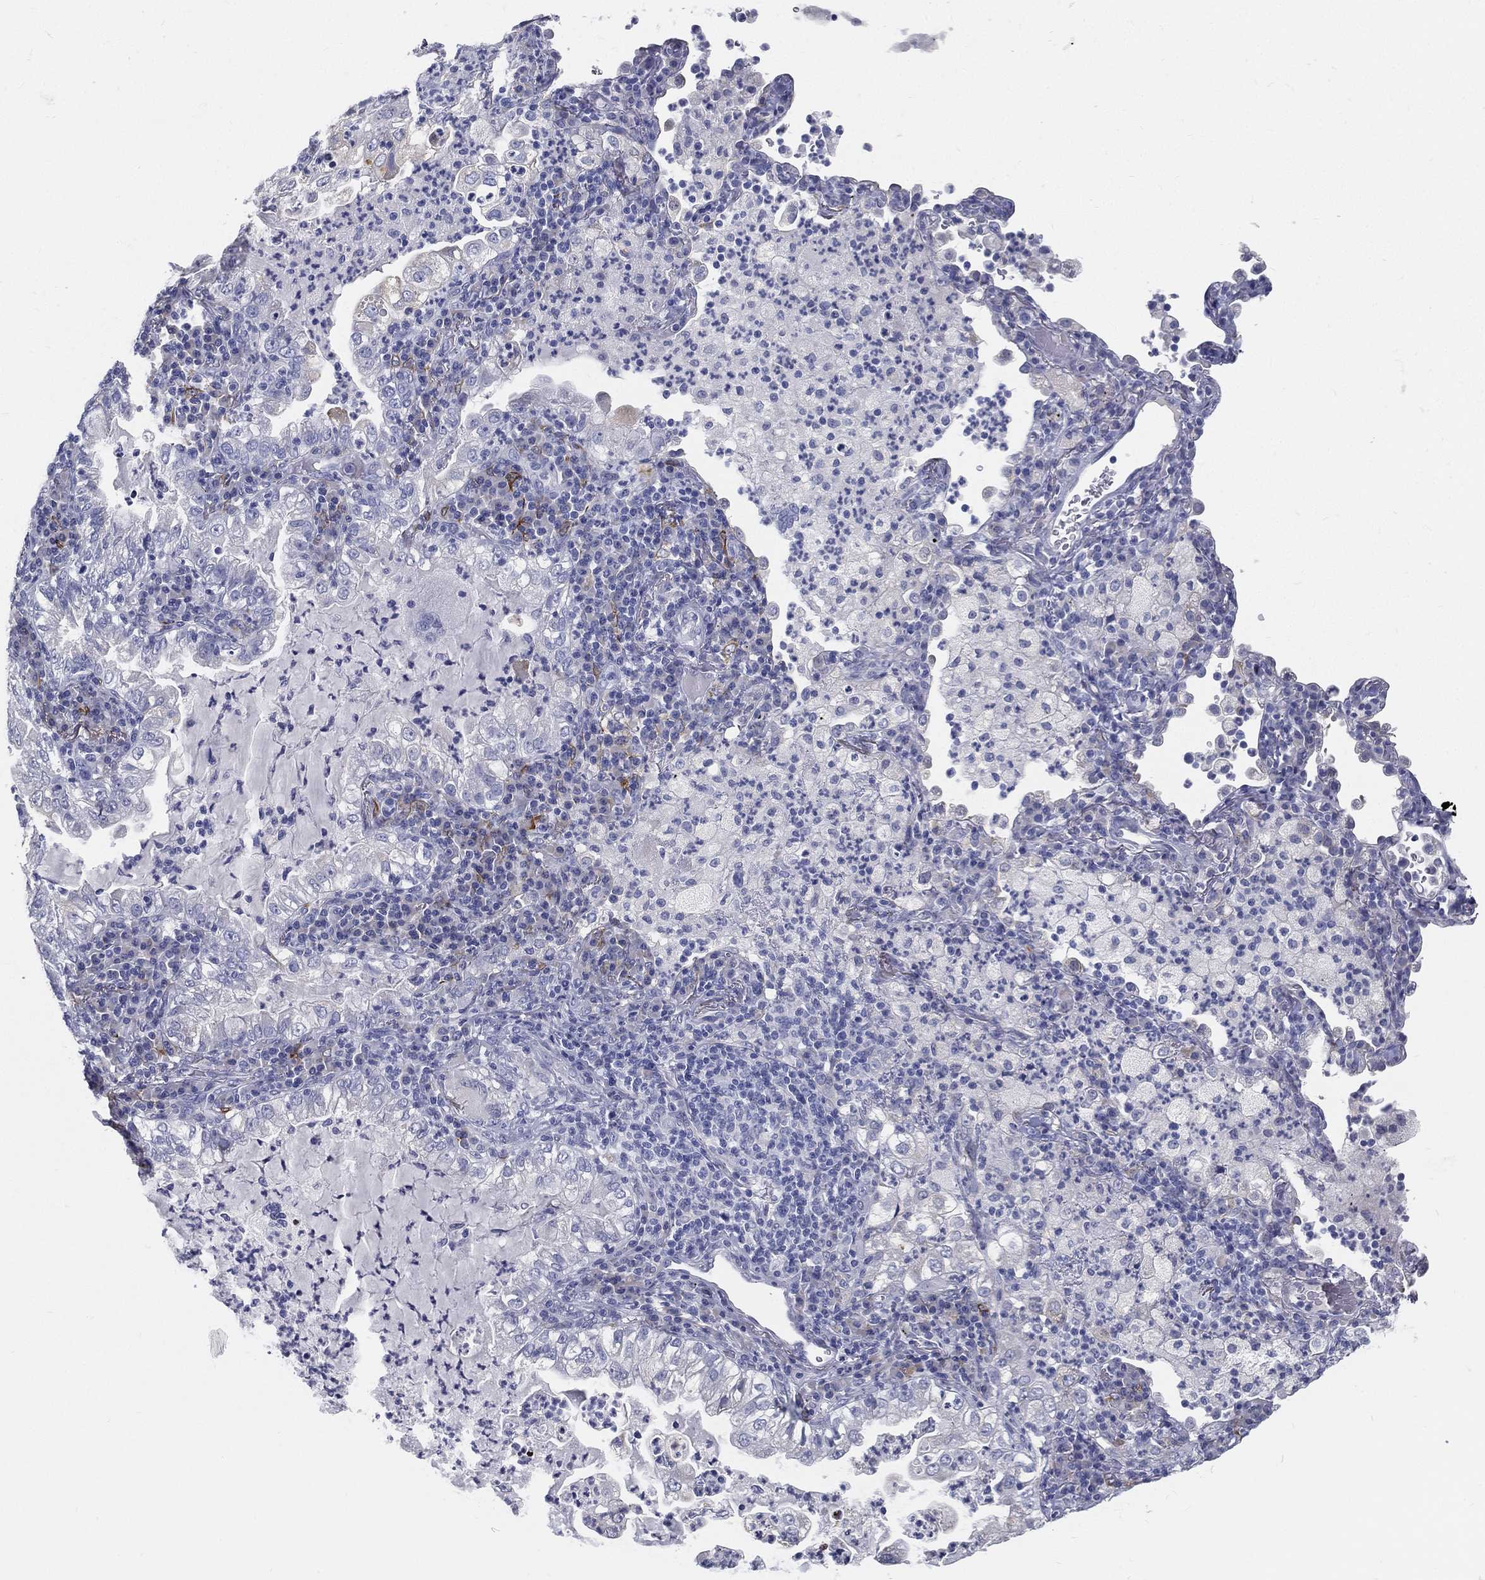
{"staining": {"intensity": "negative", "quantity": "none", "location": "none"}, "tissue": "lung cancer", "cell_type": "Tumor cells", "image_type": "cancer", "snomed": [{"axis": "morphology", "description": "Adenocarcinoma, NOS"}, {"axis": "topography", "description": "Lung"}], "caption": "Immunohistochemical staining of human lung cancer (adenocarcinoma) demonstrates no significant expression in tumor cells.", "gene": "STS", "patient": {"sex": "female", "age": 73}}